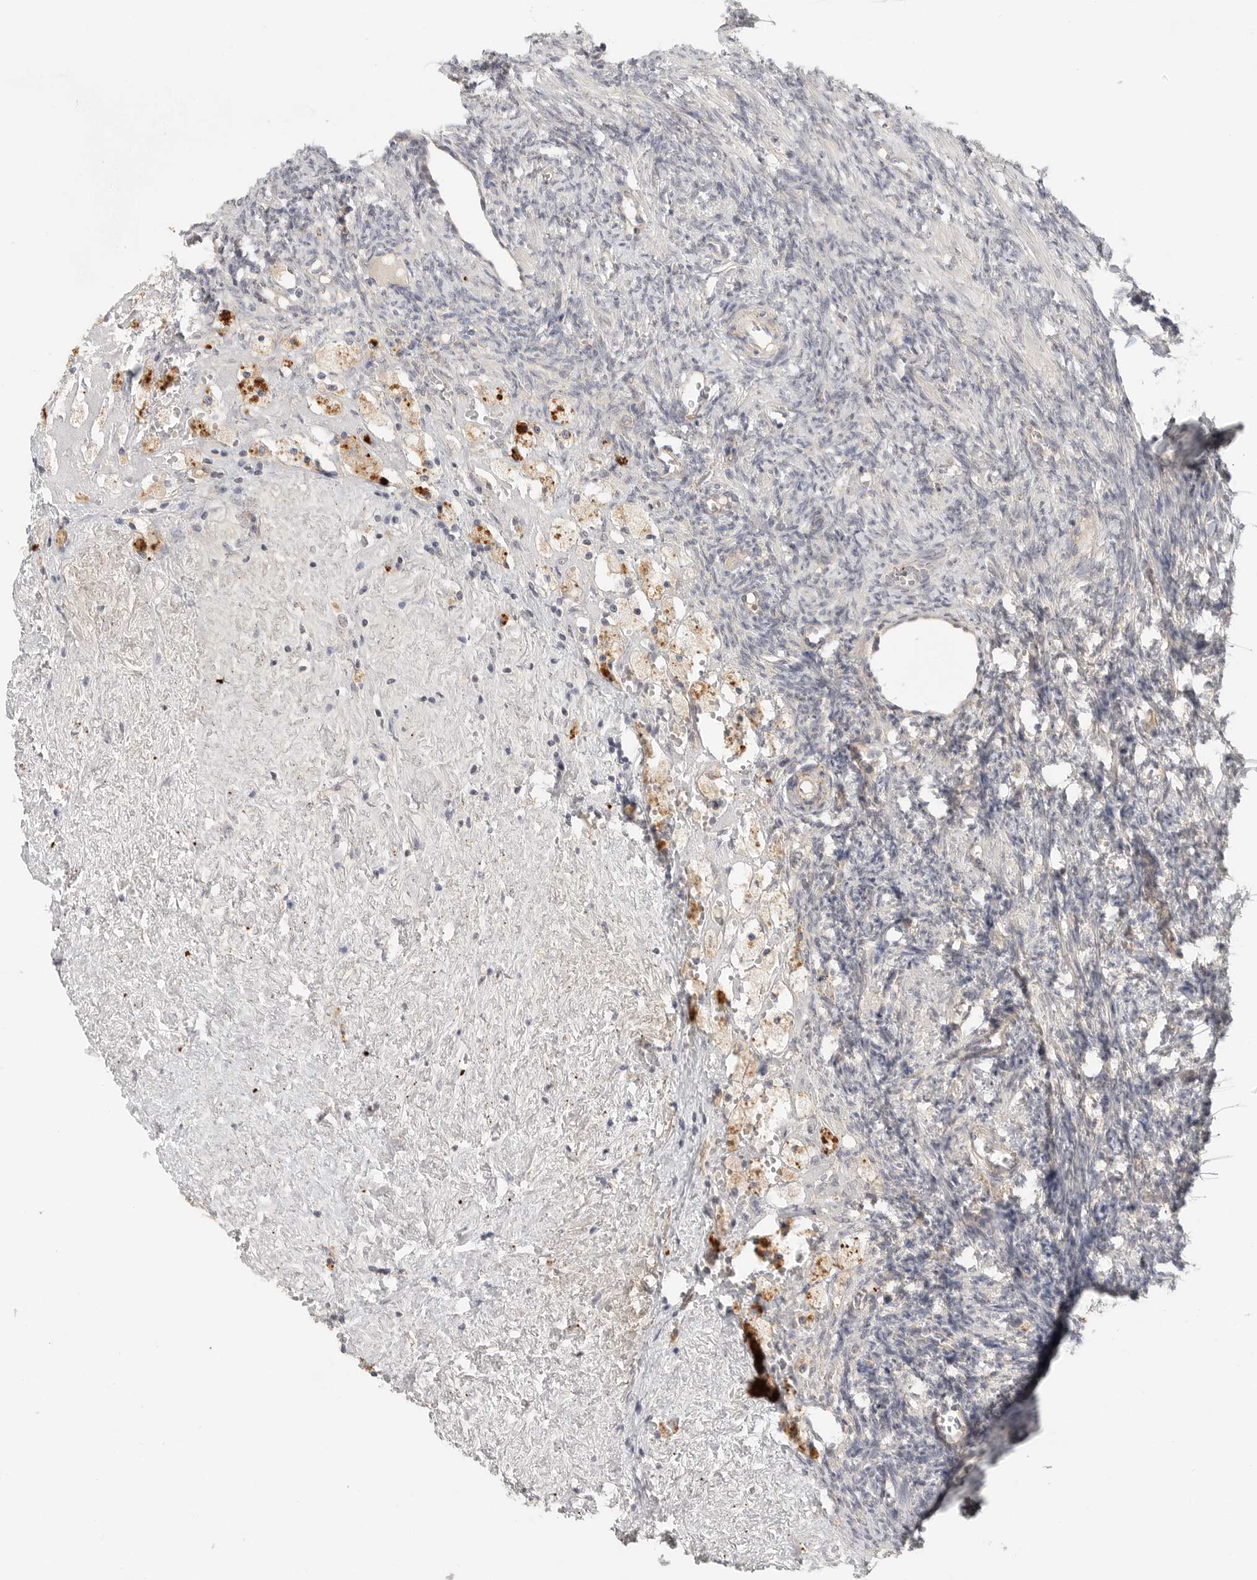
{"staining": {"intensity": "negative", "quantity": "none", "location": "none"}, "tissue": "ovary", "cell_type": "Ovarian stroma cells", "image_type": "normal", "snomed": [{"axis": "morphology", "description": "Normal tissue, NOS"}, {"axis": "topography", "description": "Ovary"}], "caption": "An image of ovary stained for a protein shows no brown staining in ovarian stroma cells.", "gene": "HDAC6", "patient": {"sex": "female", "age": 41}}